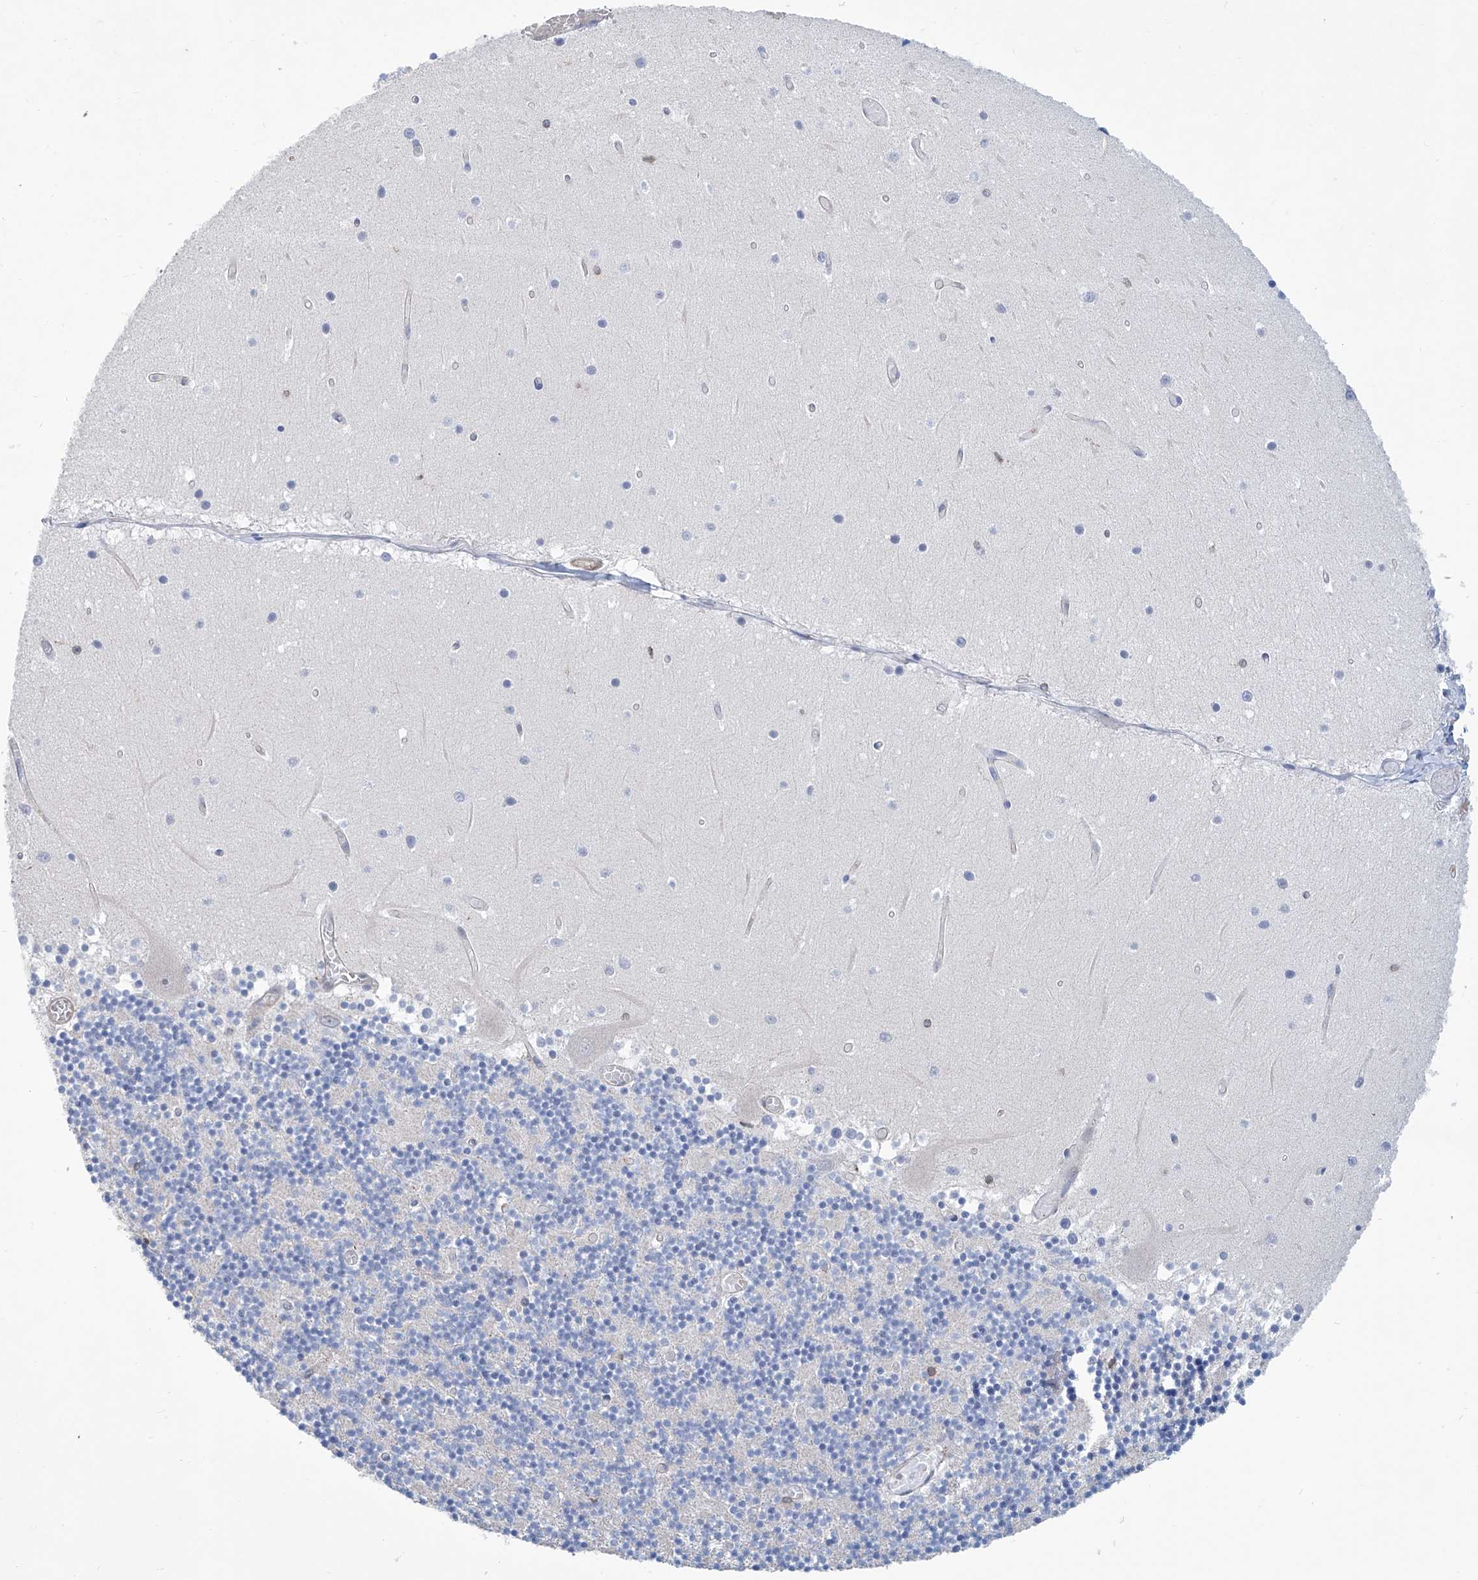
{"staining": {"intensity": "negative", "quantity": "none", "location": "none"}, "tissue": "cerebellum", "cell_type": "Cells in granular layer", "image_type": "normal", "snomed": [{"axis": "morphology", "description": "Normal tissue, NOS"}, {"axis": "topography", "description": "Cerebellum"}], "caption": "This is a histopathology image of immunohistochemistry staining of benign cerebellum, which shows no staining in cells in granular layer.", "gene": "TNN", "patient": {"sex": "female", "age": 28}}